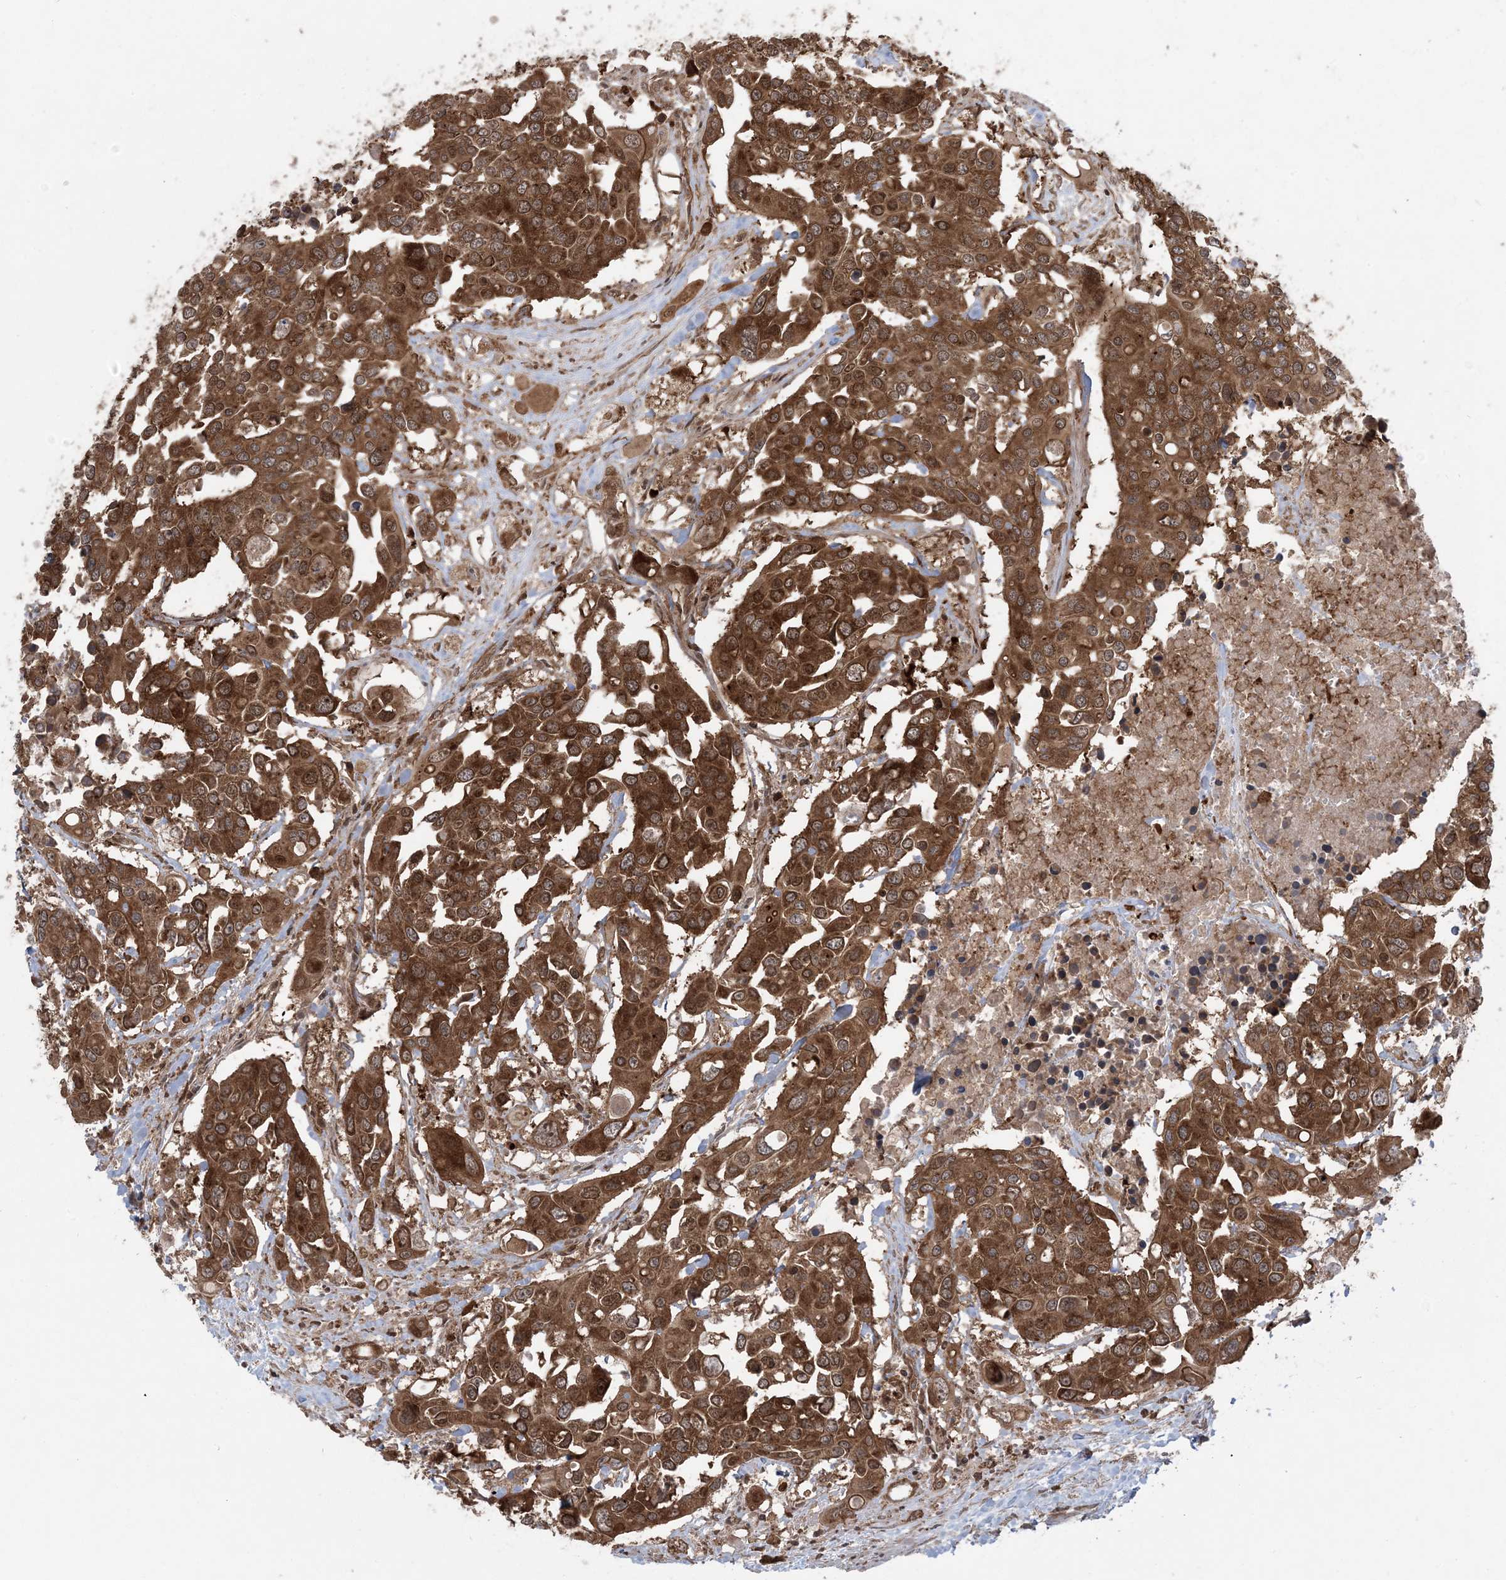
{"staining": {"intensity": "strong", "quantity": ">75%", "location": "cytoplasmic/membranous"}, "tissue": "colorectal cancer", "cell_type": "Tumor cells", "image_type": "cancer", "snomed": [{"axis": "morphology", "description": "Adenocarcinoma, NOS"}, {"axis": "topography", "description": "Colon"}], "caption": "A brown stain highlights strong cytoplasmic/membranous expression of a protein in human adenocarcinoma (colorectal) tumor cells.", "gene": "DDX19B", "patient": {"sex": "male", "age": 77}}